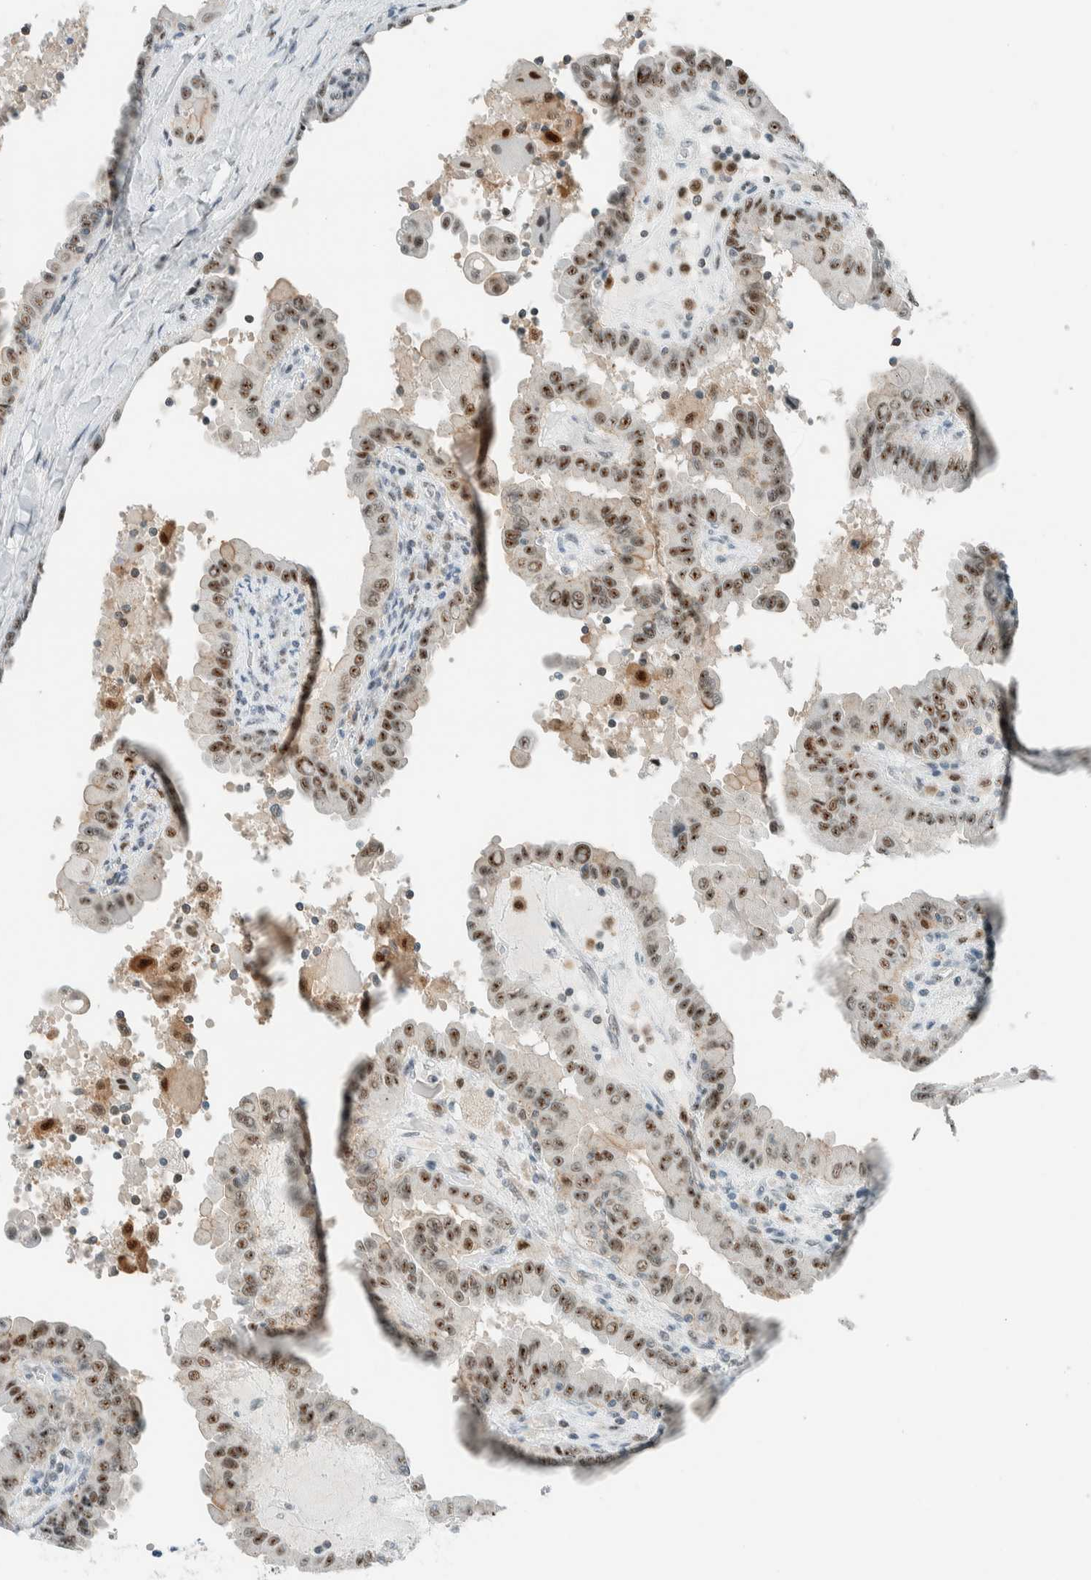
{"staining": {"intensity": "moderate", "quantity": ">75%", "location": "nuclear"}, "tissue": "thyroid cancer", "cell_type": "Tumor cells", "image_type": "cancer", "snomed": [{"axis": "morphology", "description": "Papillary adenocarcinoma, NOS"}, {"axis": "topography", "description": "Thyroid gland"}], "caption": "DAB immunohistochemical staining of human thyroid cancer shows moderate nuclear protein positivity in approximately >75% of tumor cells. The protein is shown in brown color, while the nuclei are stained blue.", "gene": "CYSRT1", "patient": {"sex": "male", "age": 33}}